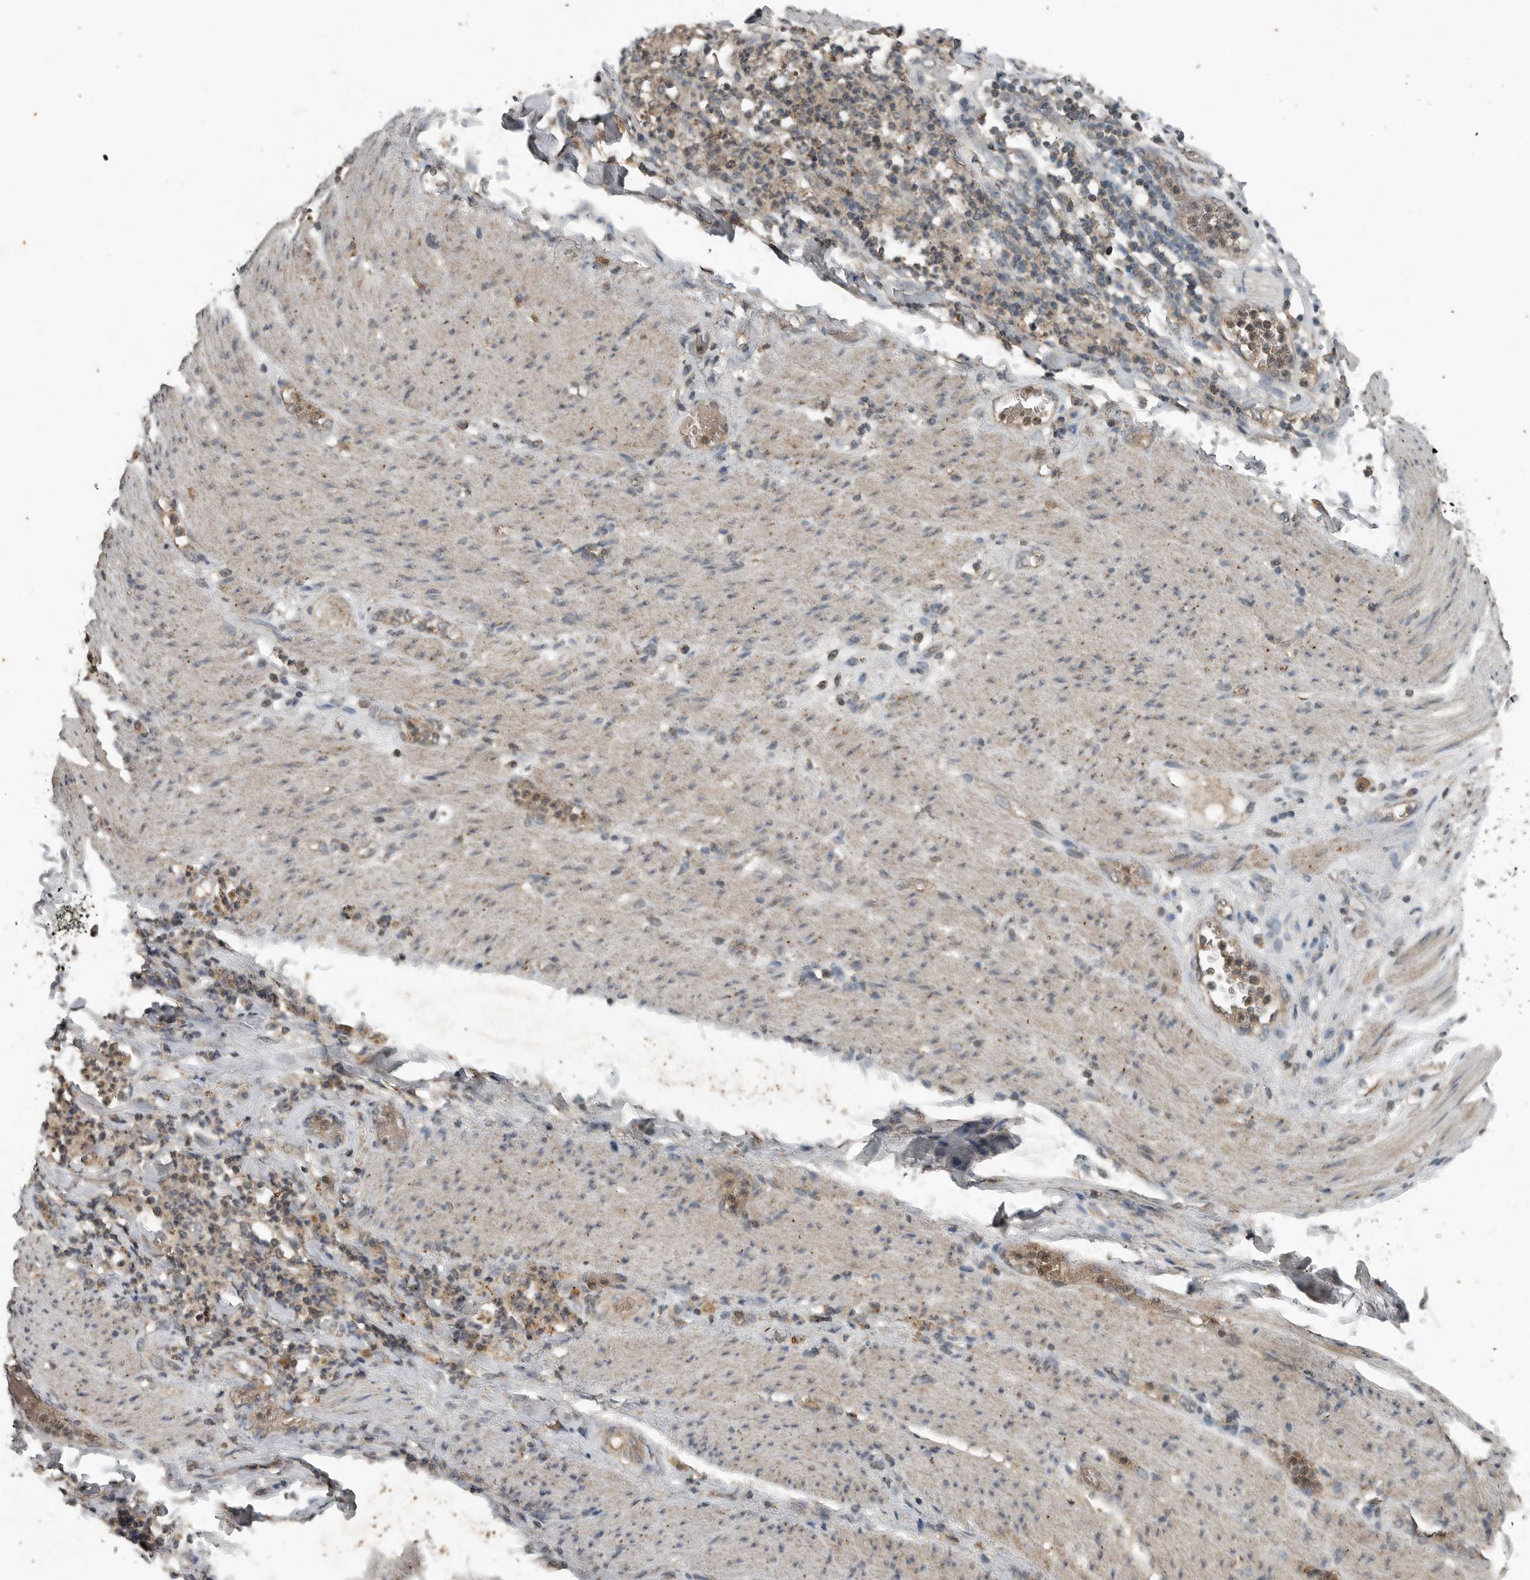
{"staining": {"intensity": "weak", "quantity": ">75%", "location": "cytoplasmic/membranous"}, "tissue": "stomach cancer", "cell_type": "Tumor cells", "image_type": "cancer", "snomed": [{"axis": "morphology", "description": "Adenocarcinoma, NOS"}, {"axis": "topography", "description": "Stomach"}], "caption": "Weak cytoplasmic/membranous positivity for a protein is seen in about >75% of tumor cells of stomach cancer using IHC.", "gene": "IL6ST", "patient": {"sex": "female", "age": 73}}